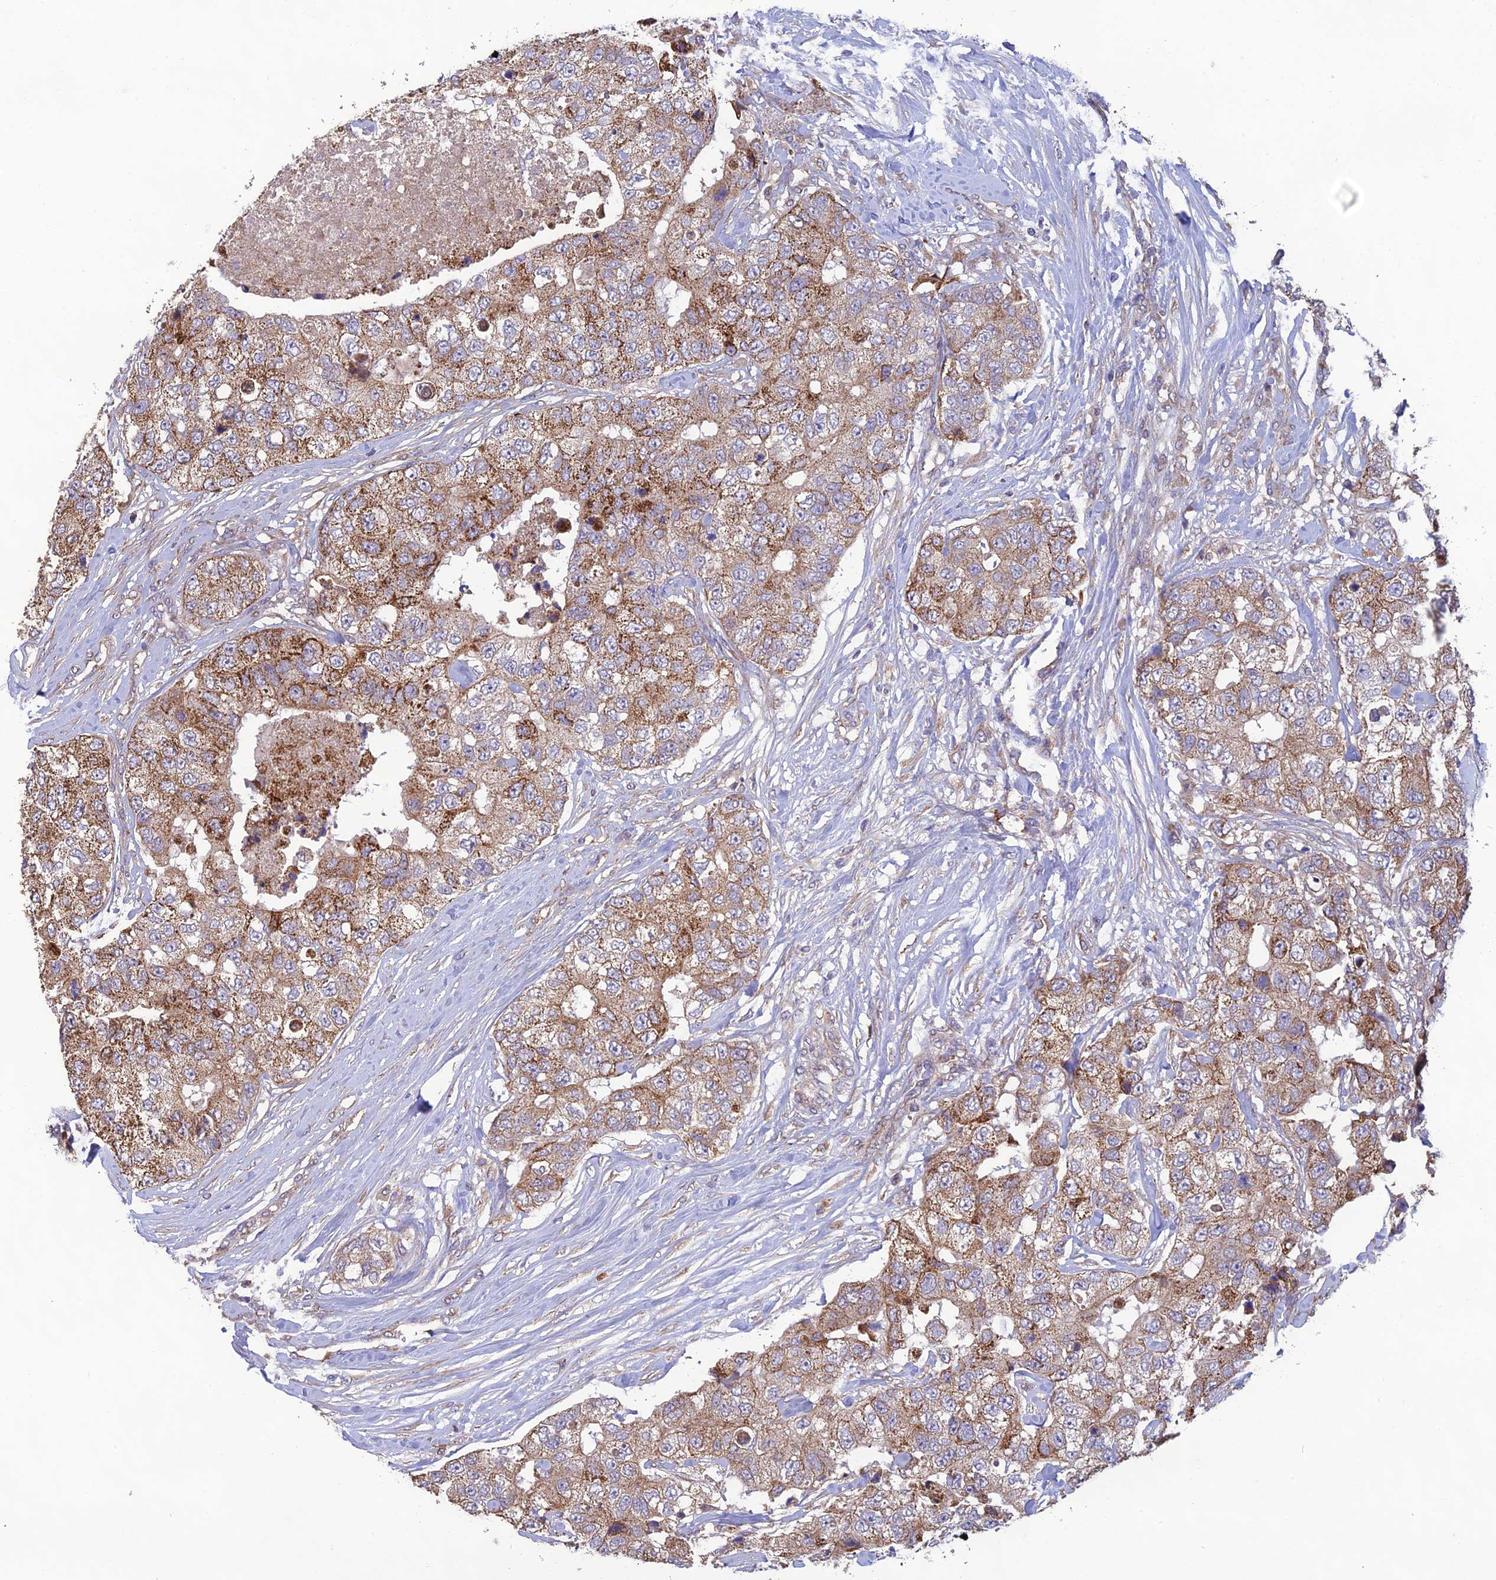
{"staining": {"intensity": "moderate", "quantity": ">75%", "location": "cytoplasmic/membranous"}, "tissue": "breast cancer", "cell_type": "Tumor cells", "image_type": "cancer", "snomed": [{"axis": "morphology", "description": "Duct carcinoma"}, {"axis": "topography", "description": "Breast"}], "caption": "About >75% of tumor cells in breast infiltrating ductal carcinoma show moderate cytoplasmic/membranous protein expression as visualized by brown immunohistochemical staining.", "gene": "MRNIP", "patient": {"sex": "female", "age": 62}}